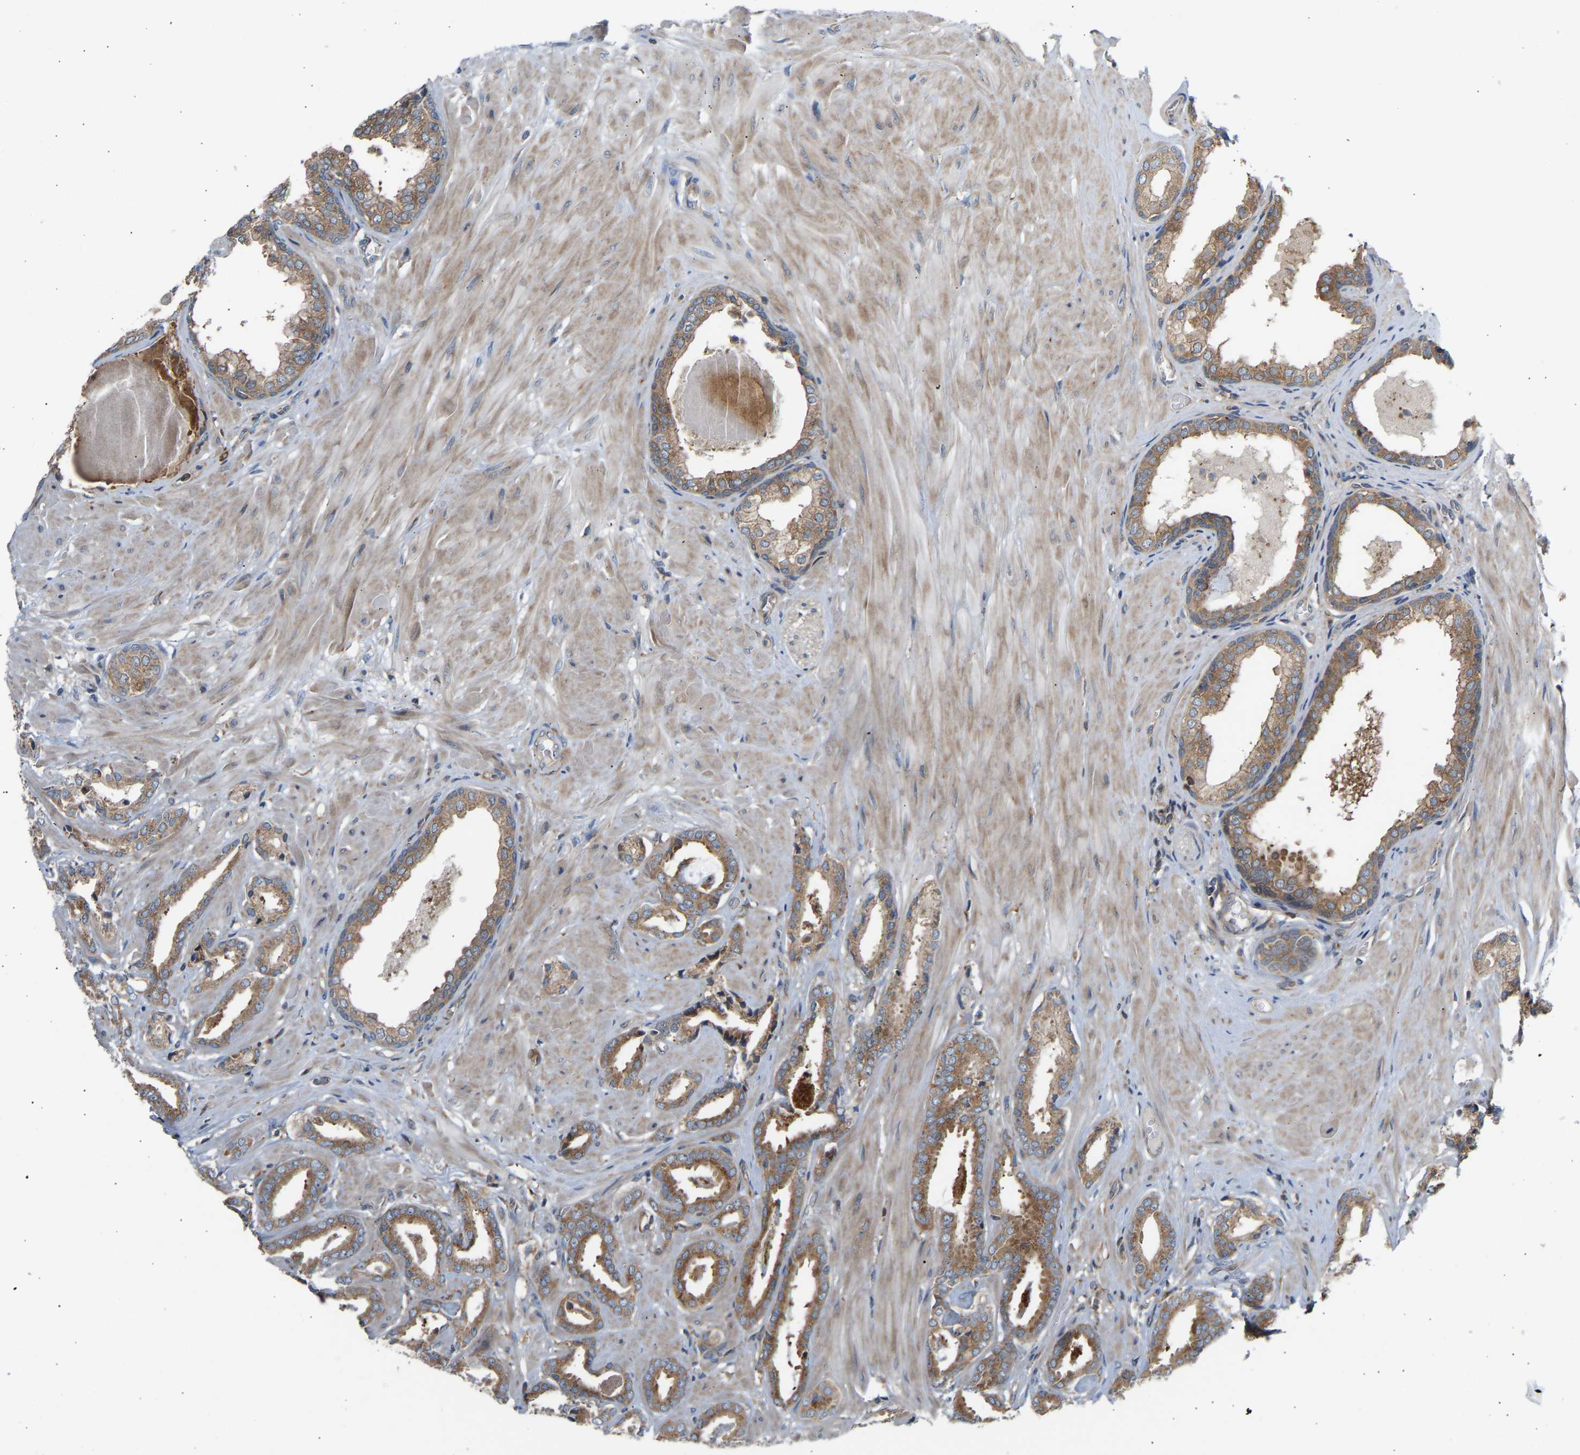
{"staining": {"intensity": "moderate", "quantity": ">75%", "location": "cytoplasmic/membranous"}, "tissue": "prostate cancer", "cell_type": "Tumor cells", "image_type": "cancer", "snomed": [{"axis": "morphology", "description": "Adenocarcinoma, Low grade"}, {"axis": "topography", "description": "Prostate"}], "caption": "An image of human prostate adenocarcinoma (low-grade) stained for a protein exhibits moderate cytoplasmic/membranous brown staining in tumor cells. (Brightfield microscopy of DAB IHC at high magnification).", "gene": "GCN1", "patient": {"sex": "male", "age": 53}}